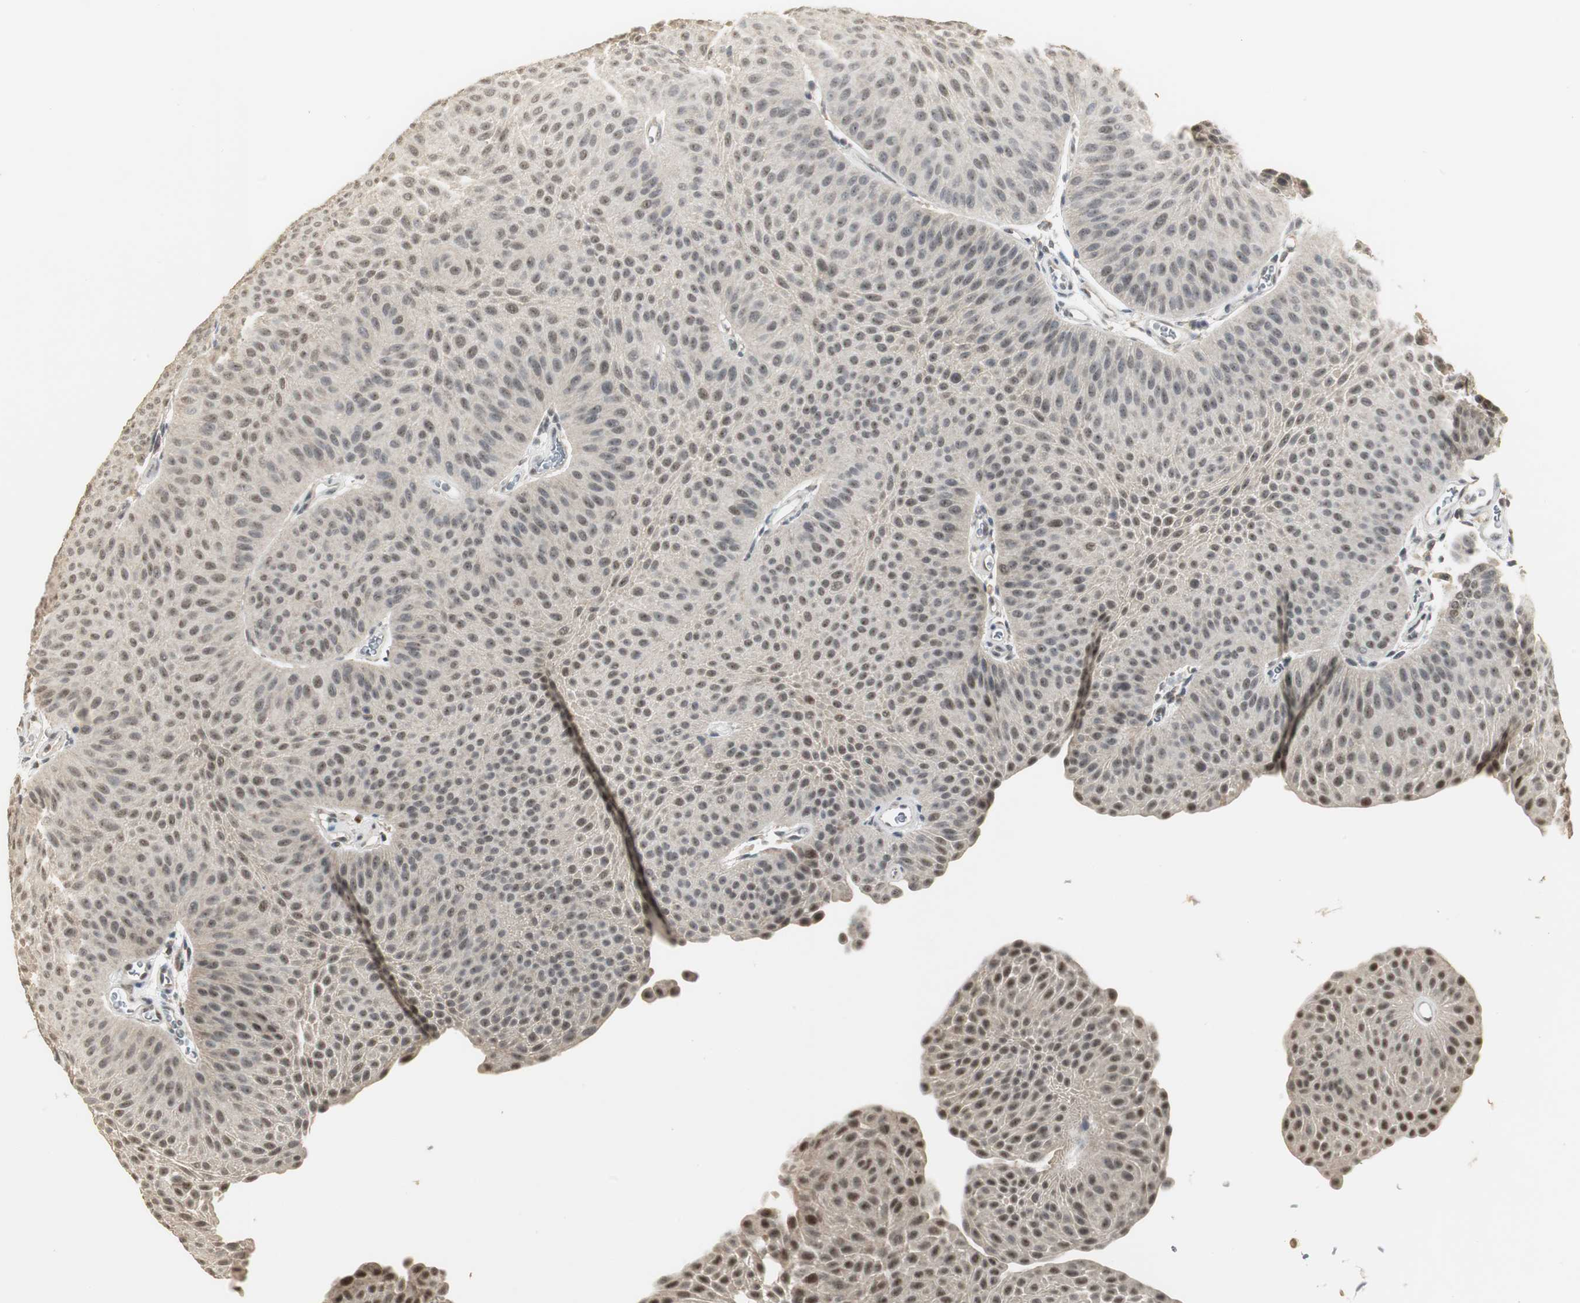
{"staining": {"intensity": "moderate", "quantity": "25%-75%", "location": "cytoplasmic/membranous,nuclear"}, "tissue": "urothelial cancer", "cell_type": "Tumor cells", "image_type": "cancer", "snomed": [{"axis": "morphology", "description": "Urothelial carcinoma, Low grade"}, {"axis": "topography", "description": "Urinary bladder"}], "caption": "Immunohistochemical staining of human low-grade urothelial carcinoma displays medium levels of moderate cytoplasmic/membranous and nuclear protein expression in about 25%-75% of tumor cells.", "gene": "ELOA", "patient": {"sex": "female", "age": 60}}